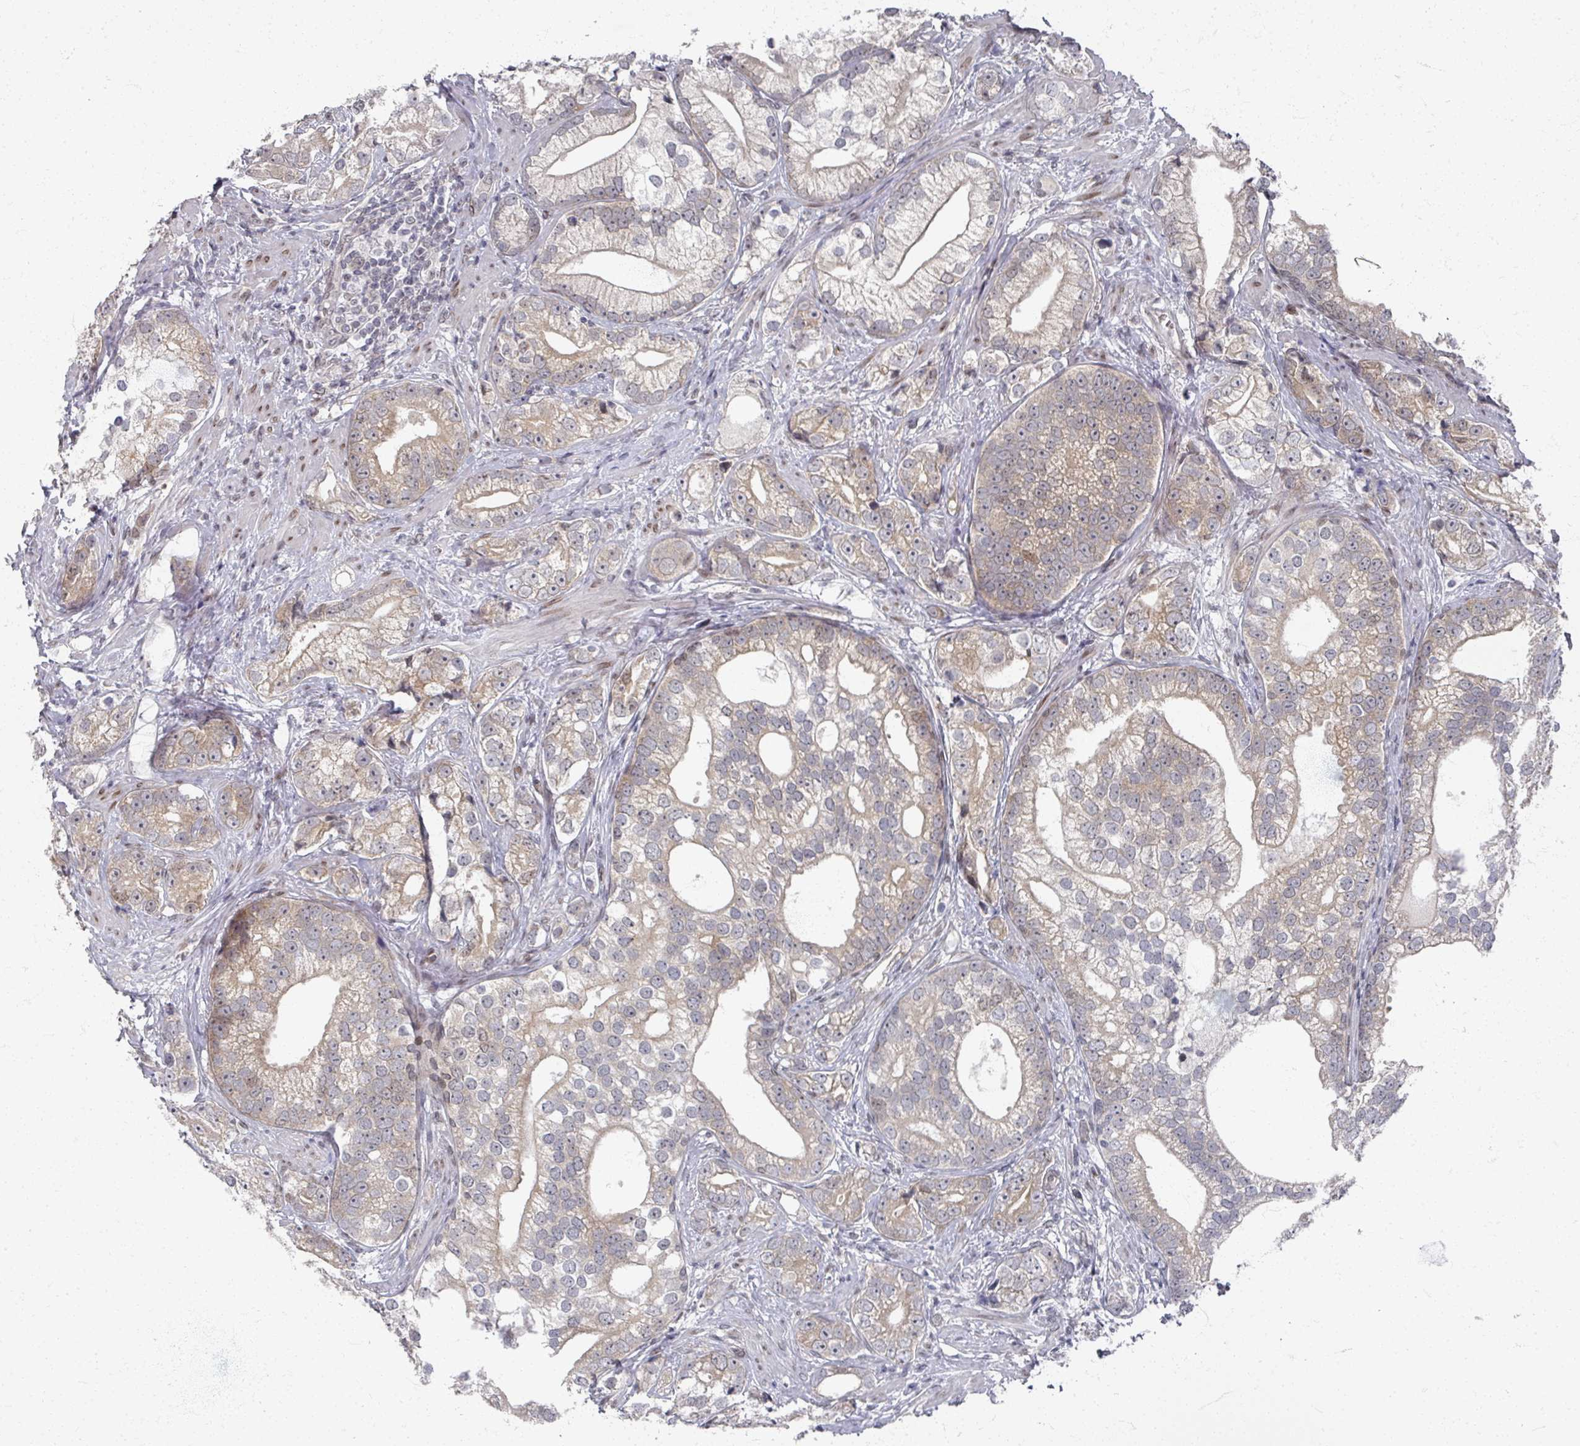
{"staining": {"intensity": "moderate", "quantity": "25%-75%", "location": "cytoplasmic/membranous"}, "tissue": "prostate cancer", "cell_type": "Tumor cells", "image_type": "cancer", "snomed": [{"axis": "morphology", "description": "Adenocarcinoma, High grade"}, {"axis": "topography", "description": "Prostate"}], "caption": "IHC histopathology image of human high-grade adenocarcinoma (prostate) stained for a protein (brown), which demonstrates medium levels of moderate cytoplasmic/membranous staining in about 25%-75% of tumor cells.", "gene": "PSKH1", "patient": {"sex": "male", "age": 75}}